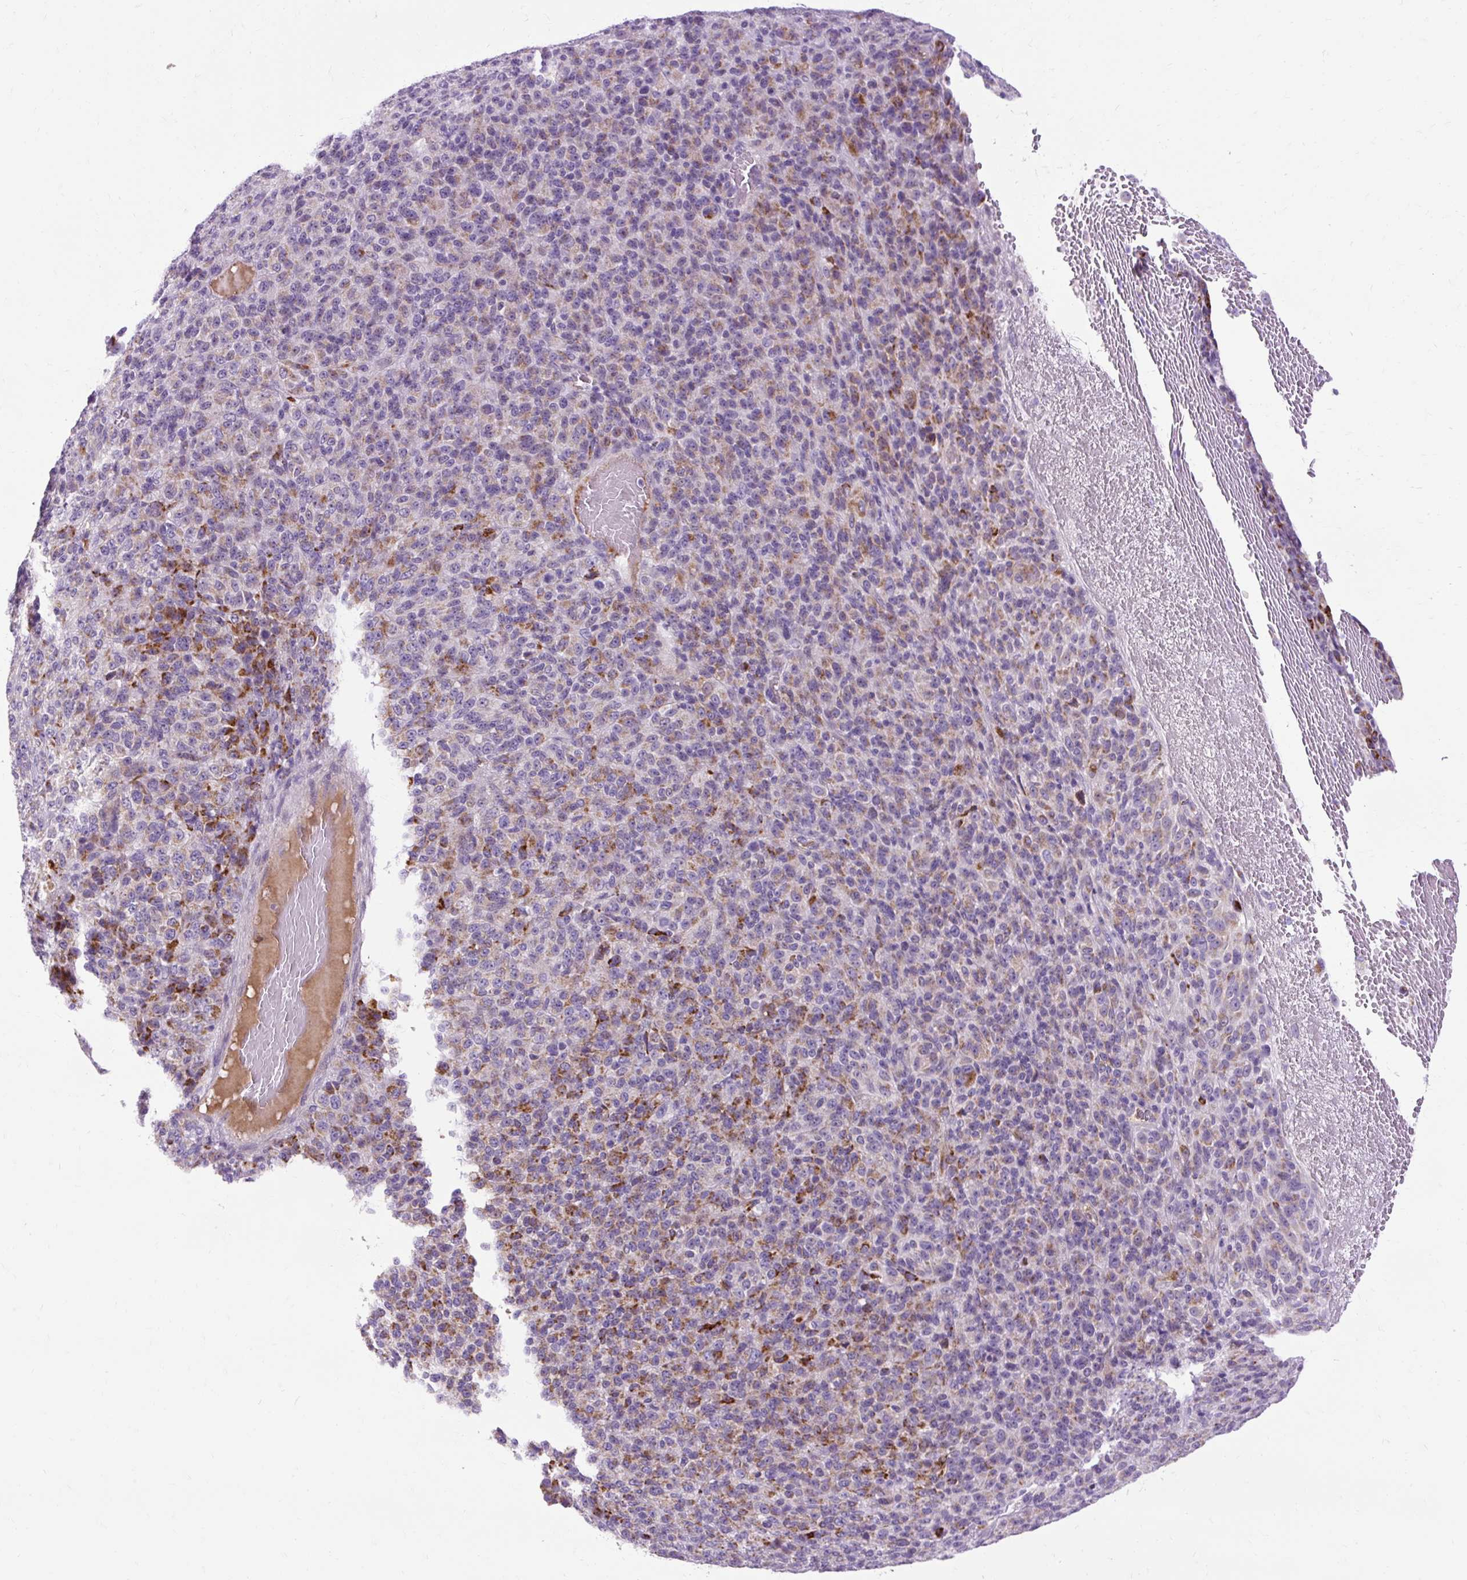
{"staining": {"intensity": "moderate", "quantity": "25%-75%", "location": "cytoplasmic/membranous"}, "tissue": "melanoma", "cell_type": "Tumor cells", "image_type": "cancer", "snomed": [{"axis": "morphology", "description": "Malignant melanoma, Metastatic site"}, {"axis": "topography", "description": "Brain"}], "caption": "Malignant melanoma (metastatic site) stained with DAB IHC shows medium levels of moderate cytoplasmic/membranous expression in about 25%-75% of tumor cells. The protein is stained brown, and the nuclei are stained in blue (DAB (3,3'-diaminobenzidine) IHC with brightfield microscopy, high magnification).", "gene": "ARRDC2", "patient": {"sex": "female", "age": 56}}